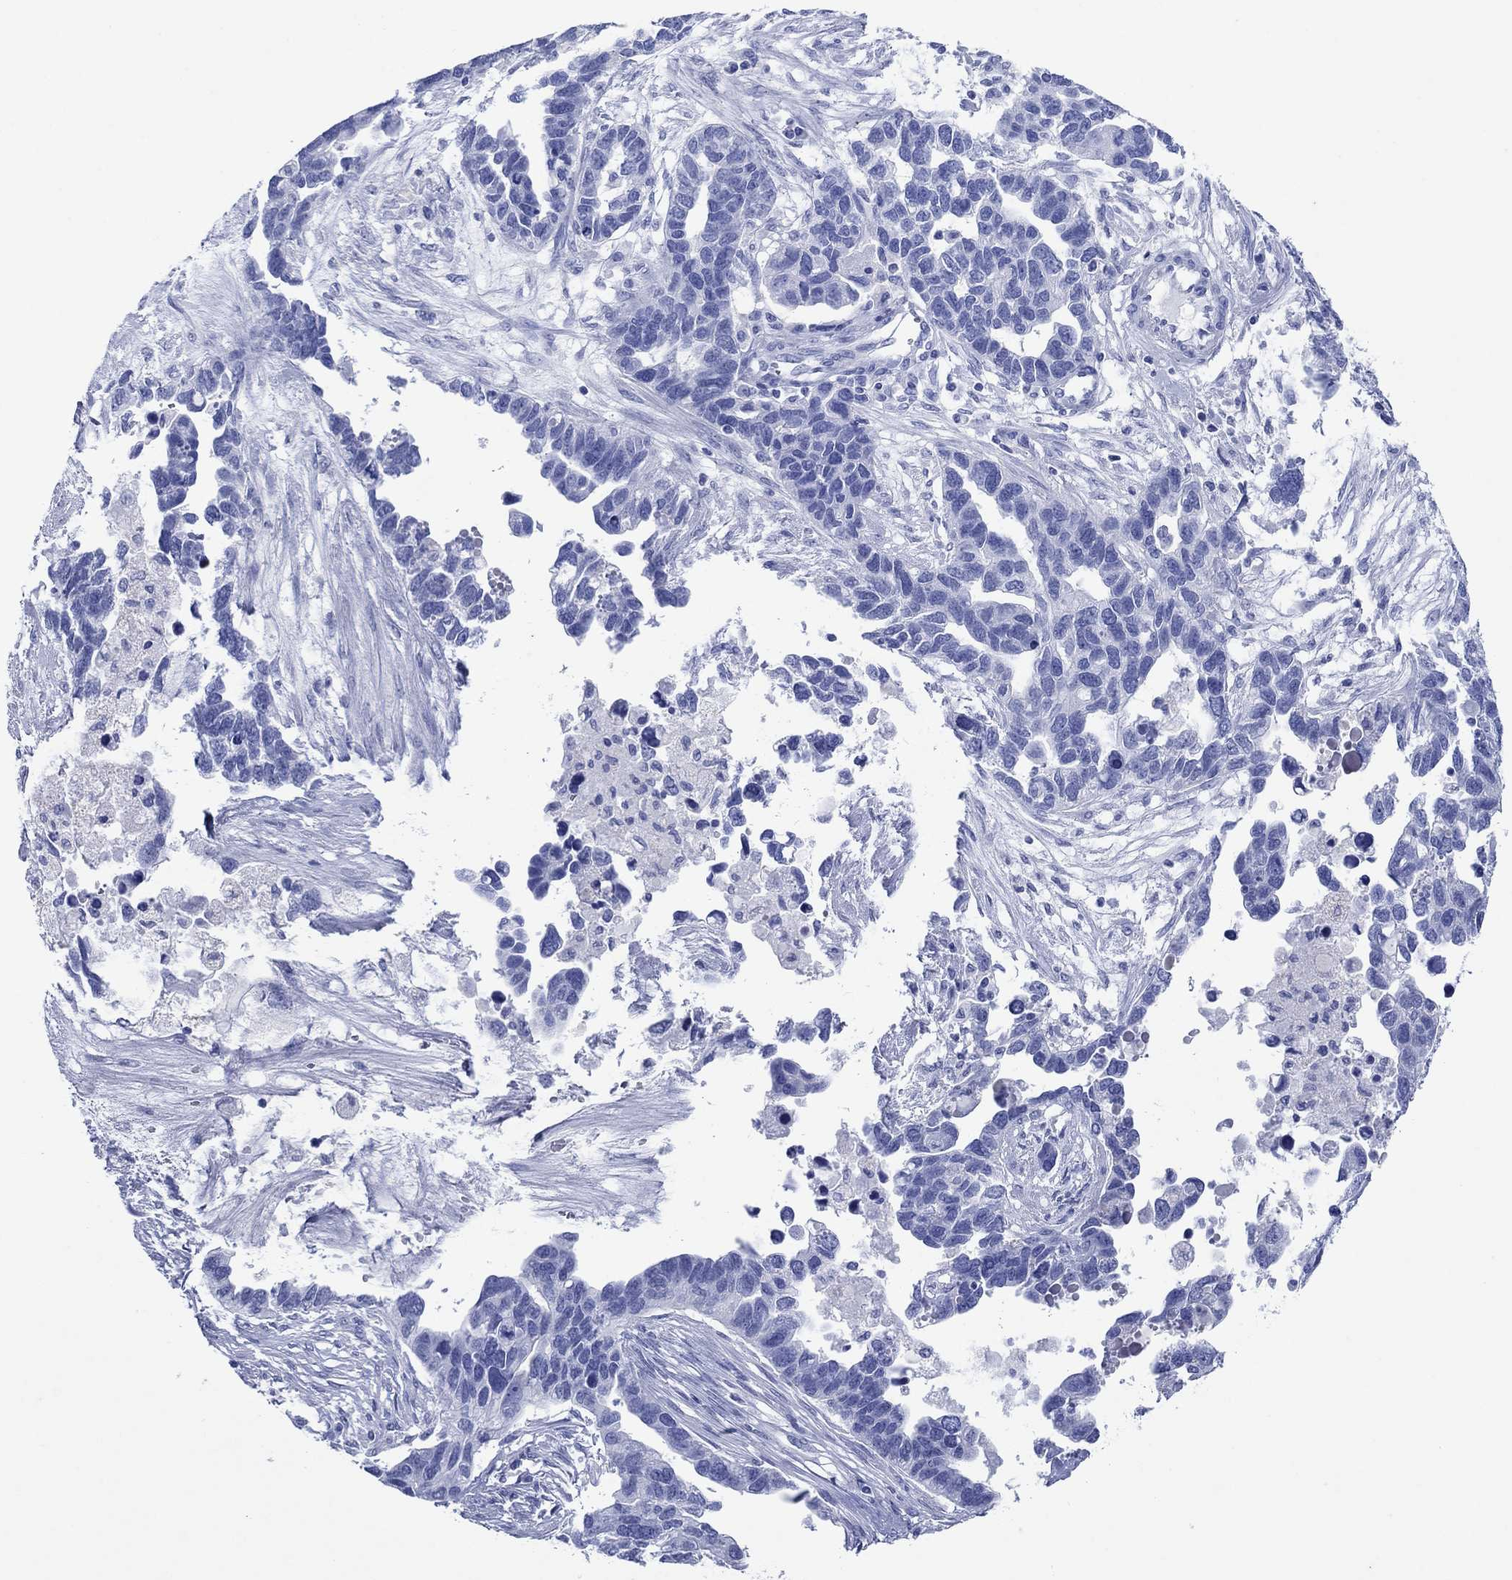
{"staining": {"intensity": "negative", "quantity": "none", "location": "none"}, "tissue": "ovarian cancer", "cell_type": "Tumor cells", "image_type": "cancer", "snomed": [{"axis": "morphology", "description": "Cystadenocarcinoma, serous, NOS"}, {"axis": "topography", "description": "Ovary"}], "caption": "A high-resolution histopathology image shows immunohistochemistry staining of ovarian cancer (serous cystadenocarcinoma), which reveals no significant positivity in tumor cells.", "gene": "ATP4A", "patient": {"sex": "female", "age": 54}}